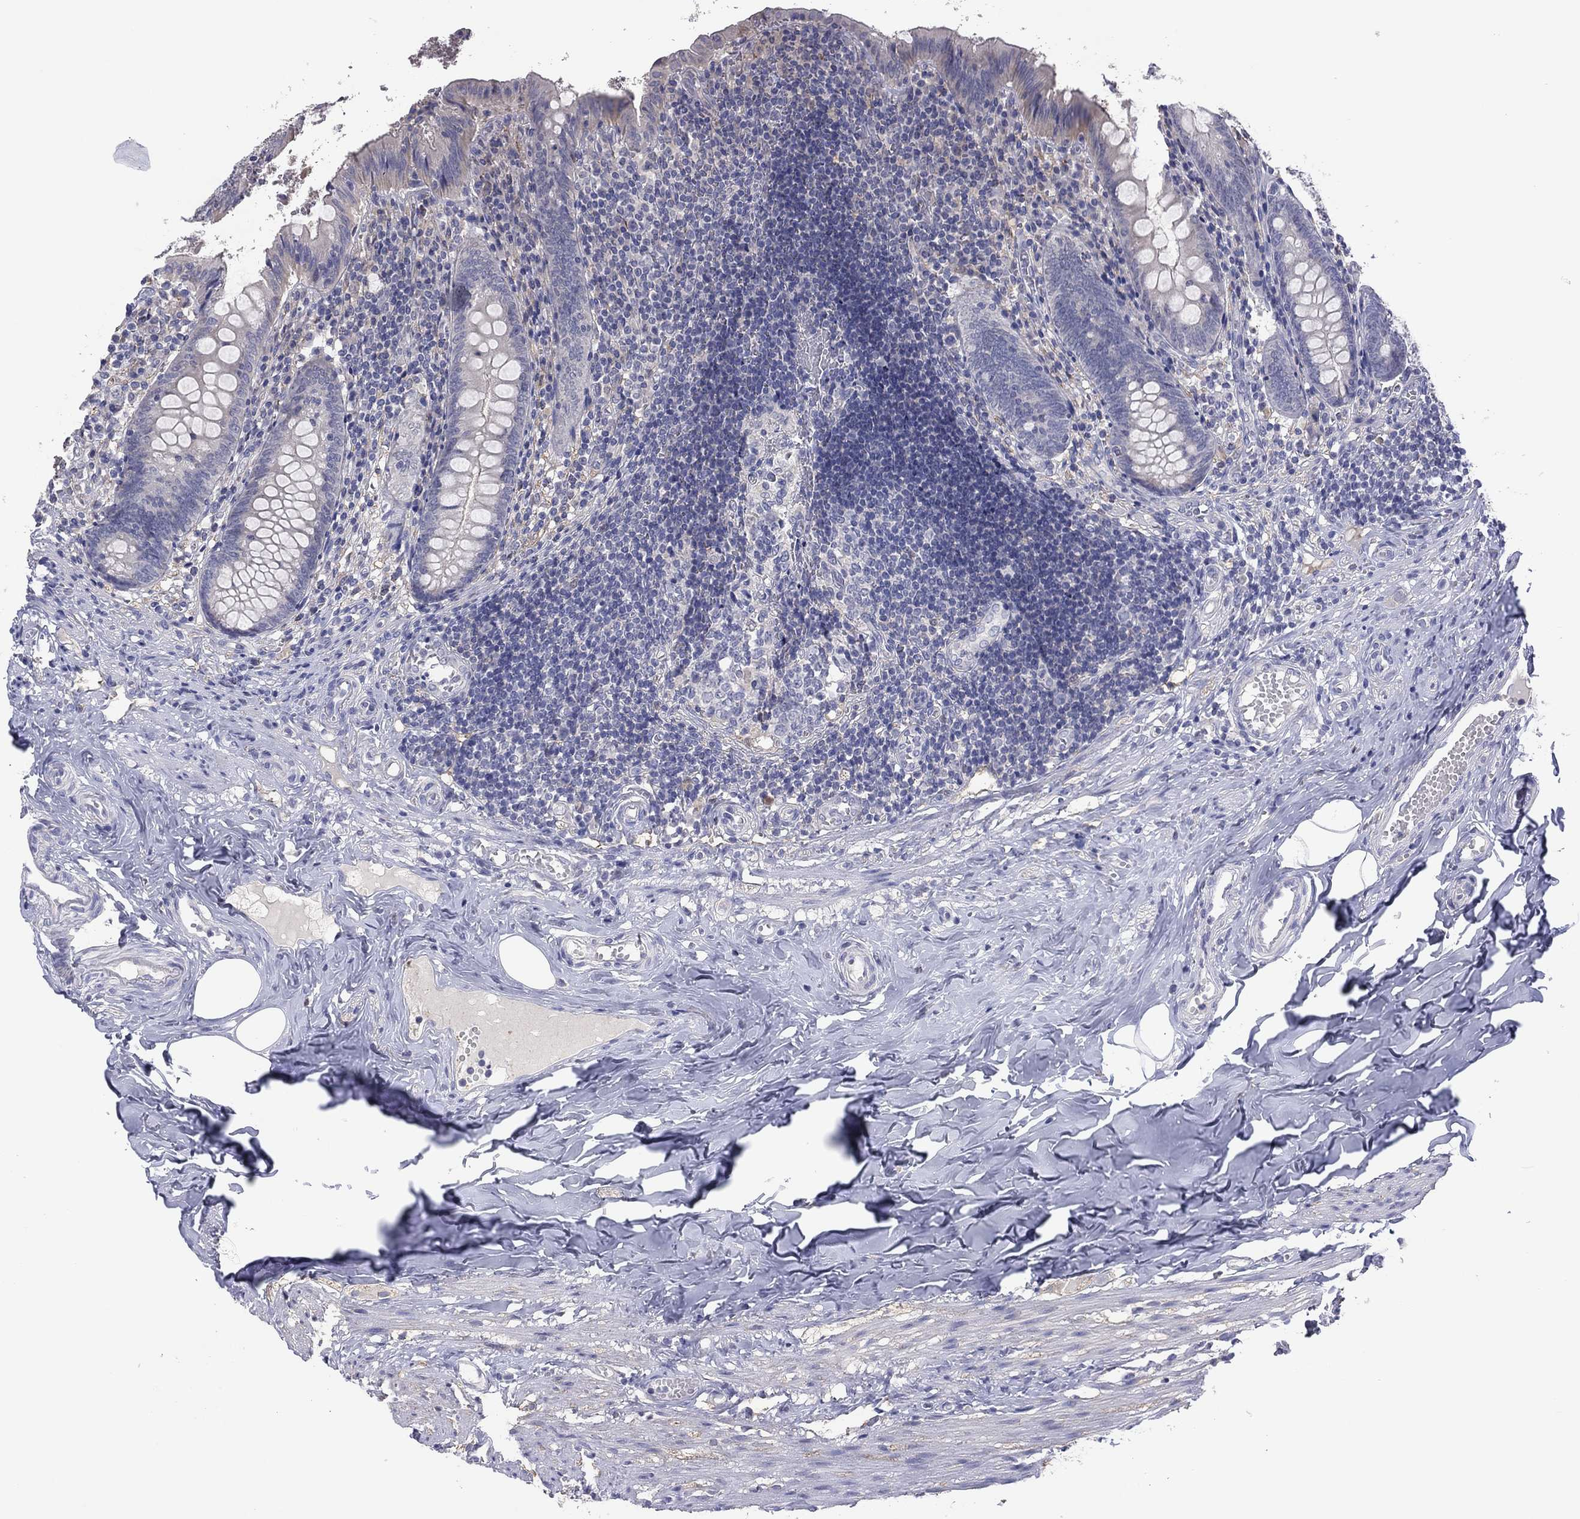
{"staining": {"intensity": "negative", "quantity": "none", "location": "none"}, "tissue": "appendix", "cell_type": "Glandular cells", "image_type": "normal", "snomed": [{"axis": "morphology", "description": "Normal tissue, NOS"}, {"axis": "topography", "description": "Appendix"}], "caption": "High magnification brightfield microscopy of benign appendix stained with DAB (3,3'-diaminobenzidine) (brown) and counterstained with hematoxylin (blue): glandular cells show no significant expression. Brightfield microscopy of immunohistochemistry (IHC) stained with DAB (brown) and hematoxylin (blue), captured at high magnification.", "gene": "CYP2B6", "patient": {"sex": "female", "age": 23}}